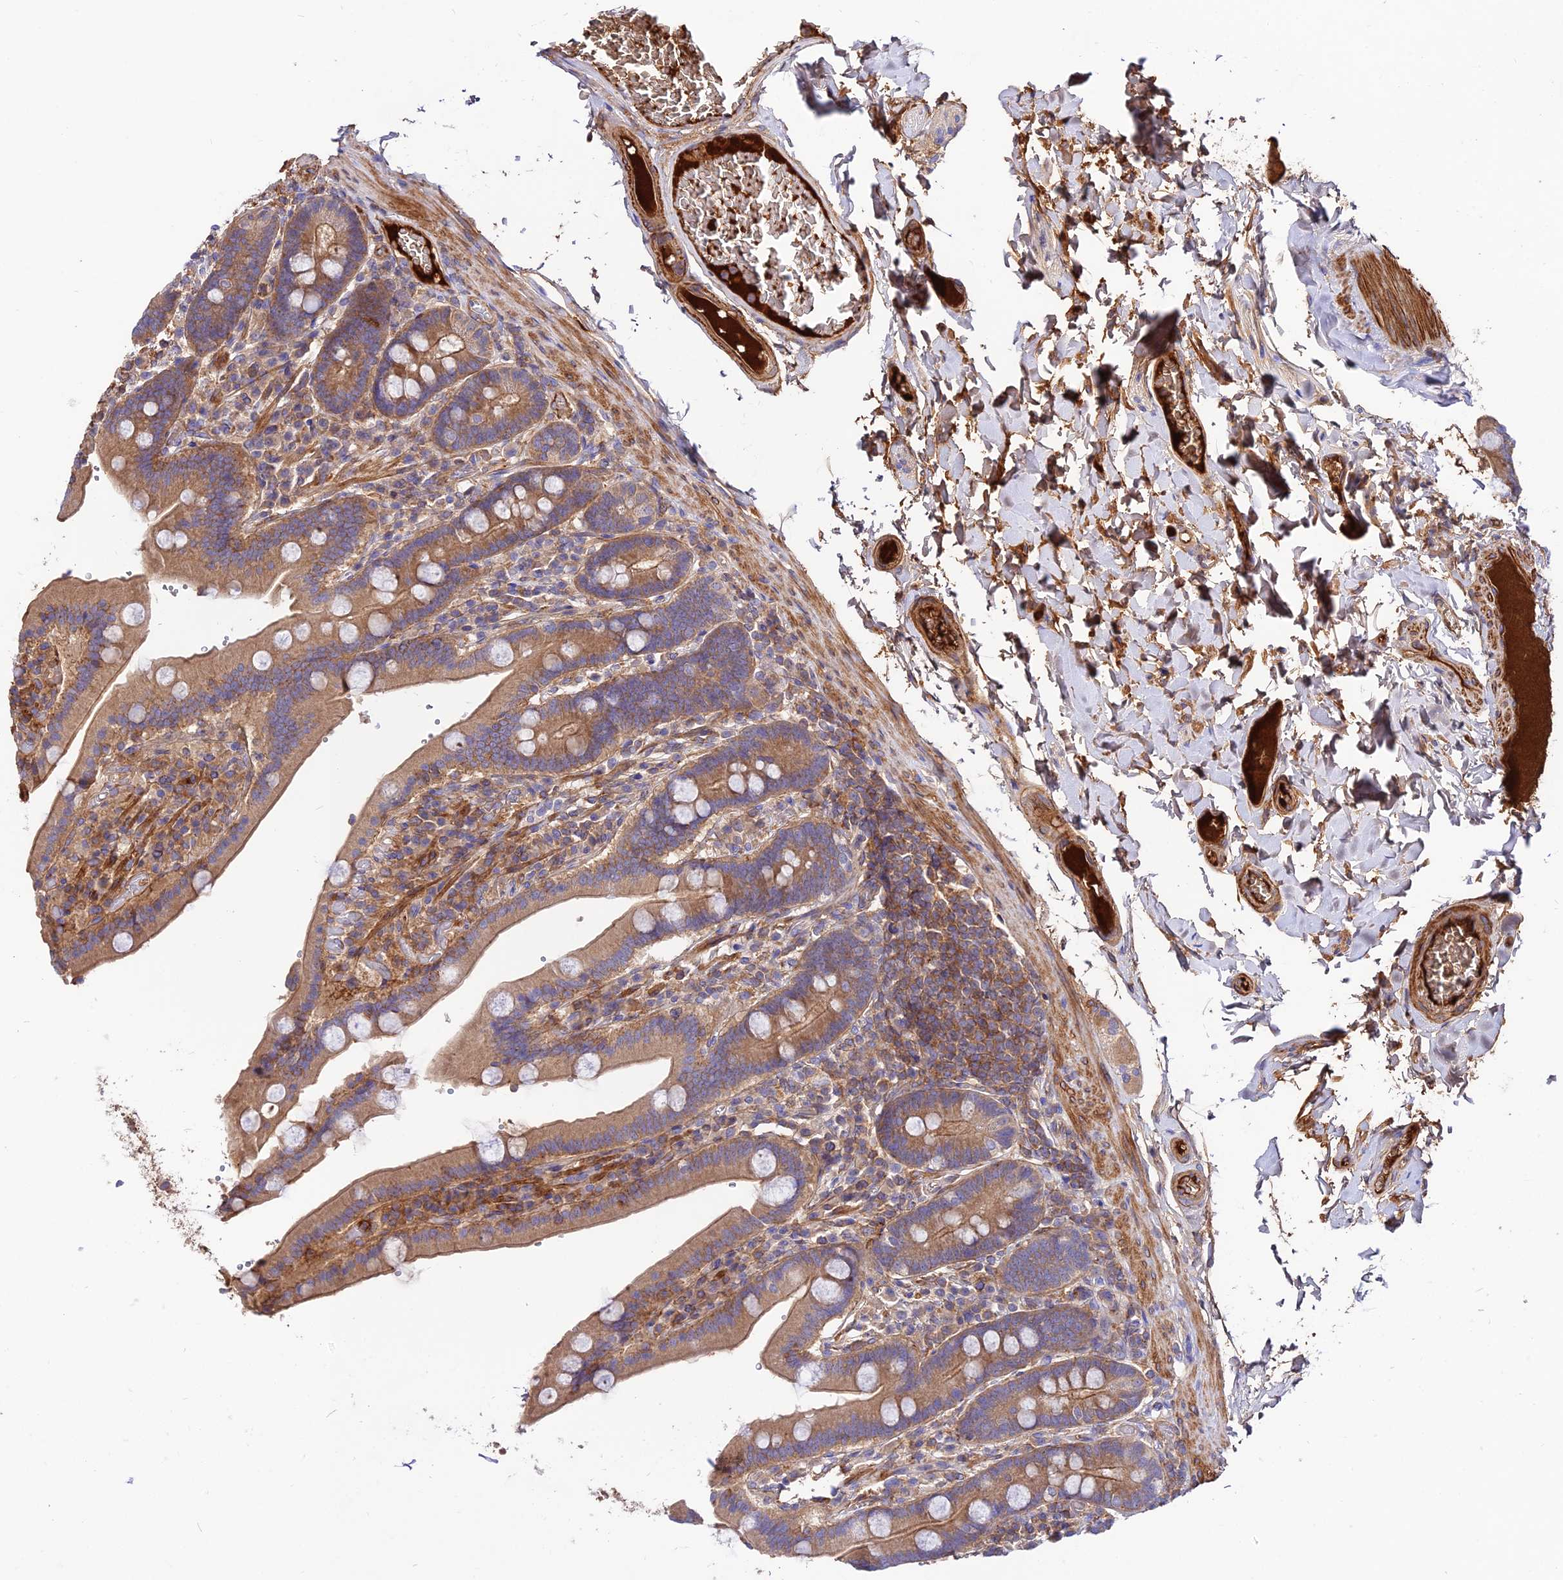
{"staining": {"intensity": "moderate", "quantity": ">75%", "location": "cytoplasmic/membranous"}, "tissue": "duodenum", "cell_type": "Glandular cells", "image_type": "normal", "snomed": [{"axis": "morphology", "description": "Normal tissue, NOS"}, {"axis": "topography", "description": "Duodenum"}], "caption": "About >75% of glandular cells in unremarkable human duodenum display moderate cytoplasmic/membranous protein expression as visualized by brown immunohistochemical staining.", "gene": "PYM1", "patient": {"sex": "female", "age": 62}}